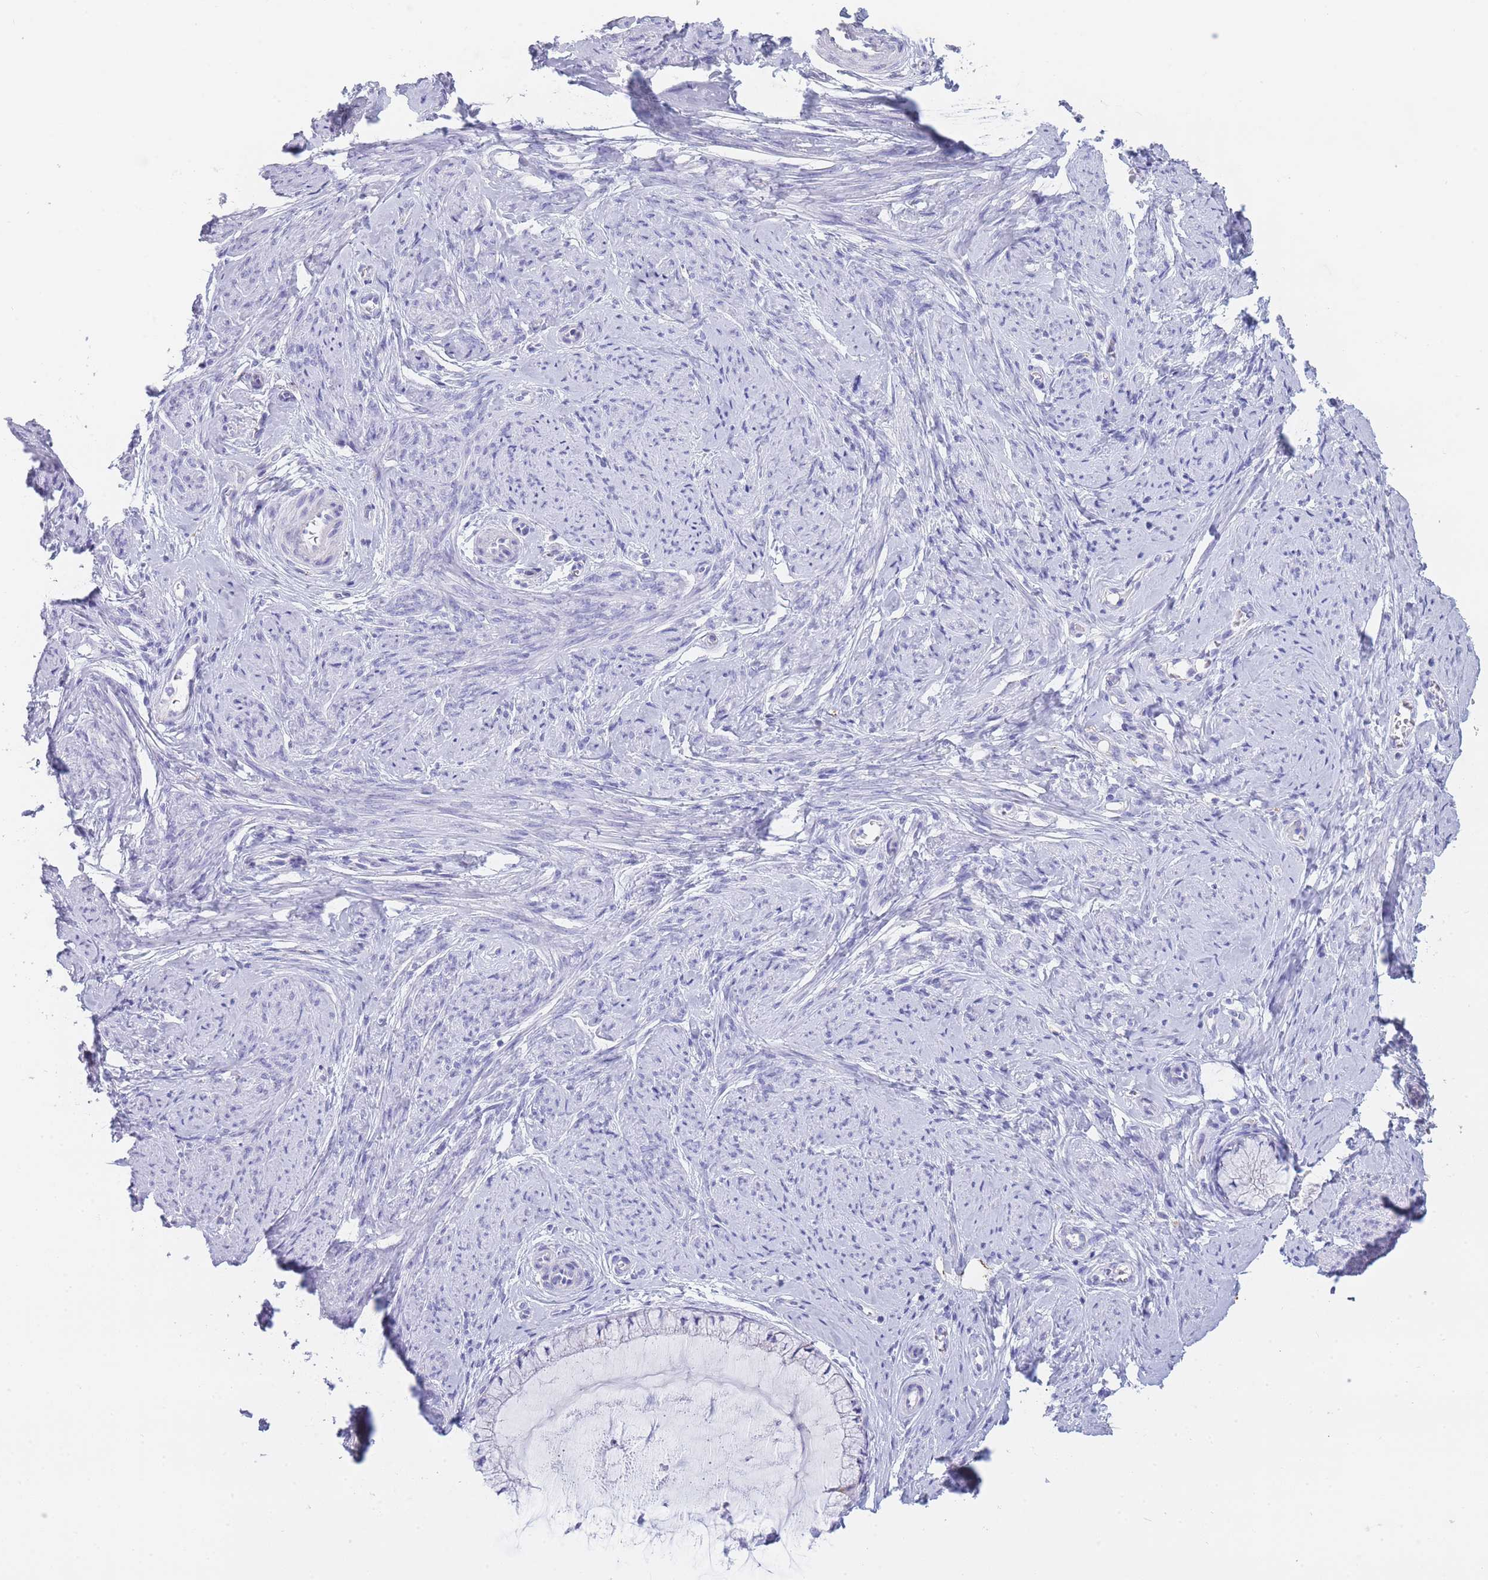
{"staining": {"intensity": "negative", "quantity": "none", "location": "none"}, "tissue": "cervix", "cell_type": "Glandular cells", "image_type": "normal", "snomed": [{"axis": "morphology", "description": "Normal tissue, NOS"}, {"axis": "topography", "description": "Cervix"}], "caption": "The photomicrograph shows no staining of glandular cells in benign cervix. (Stains: DAB (3,3'-diaminobenzidine) immunohistochemistry with hematoxylin counter stain, Microscopy: brightfield microscopy at high magnification).", "gene": "GAA", "patient": {"sex": "female", "age": 42}}